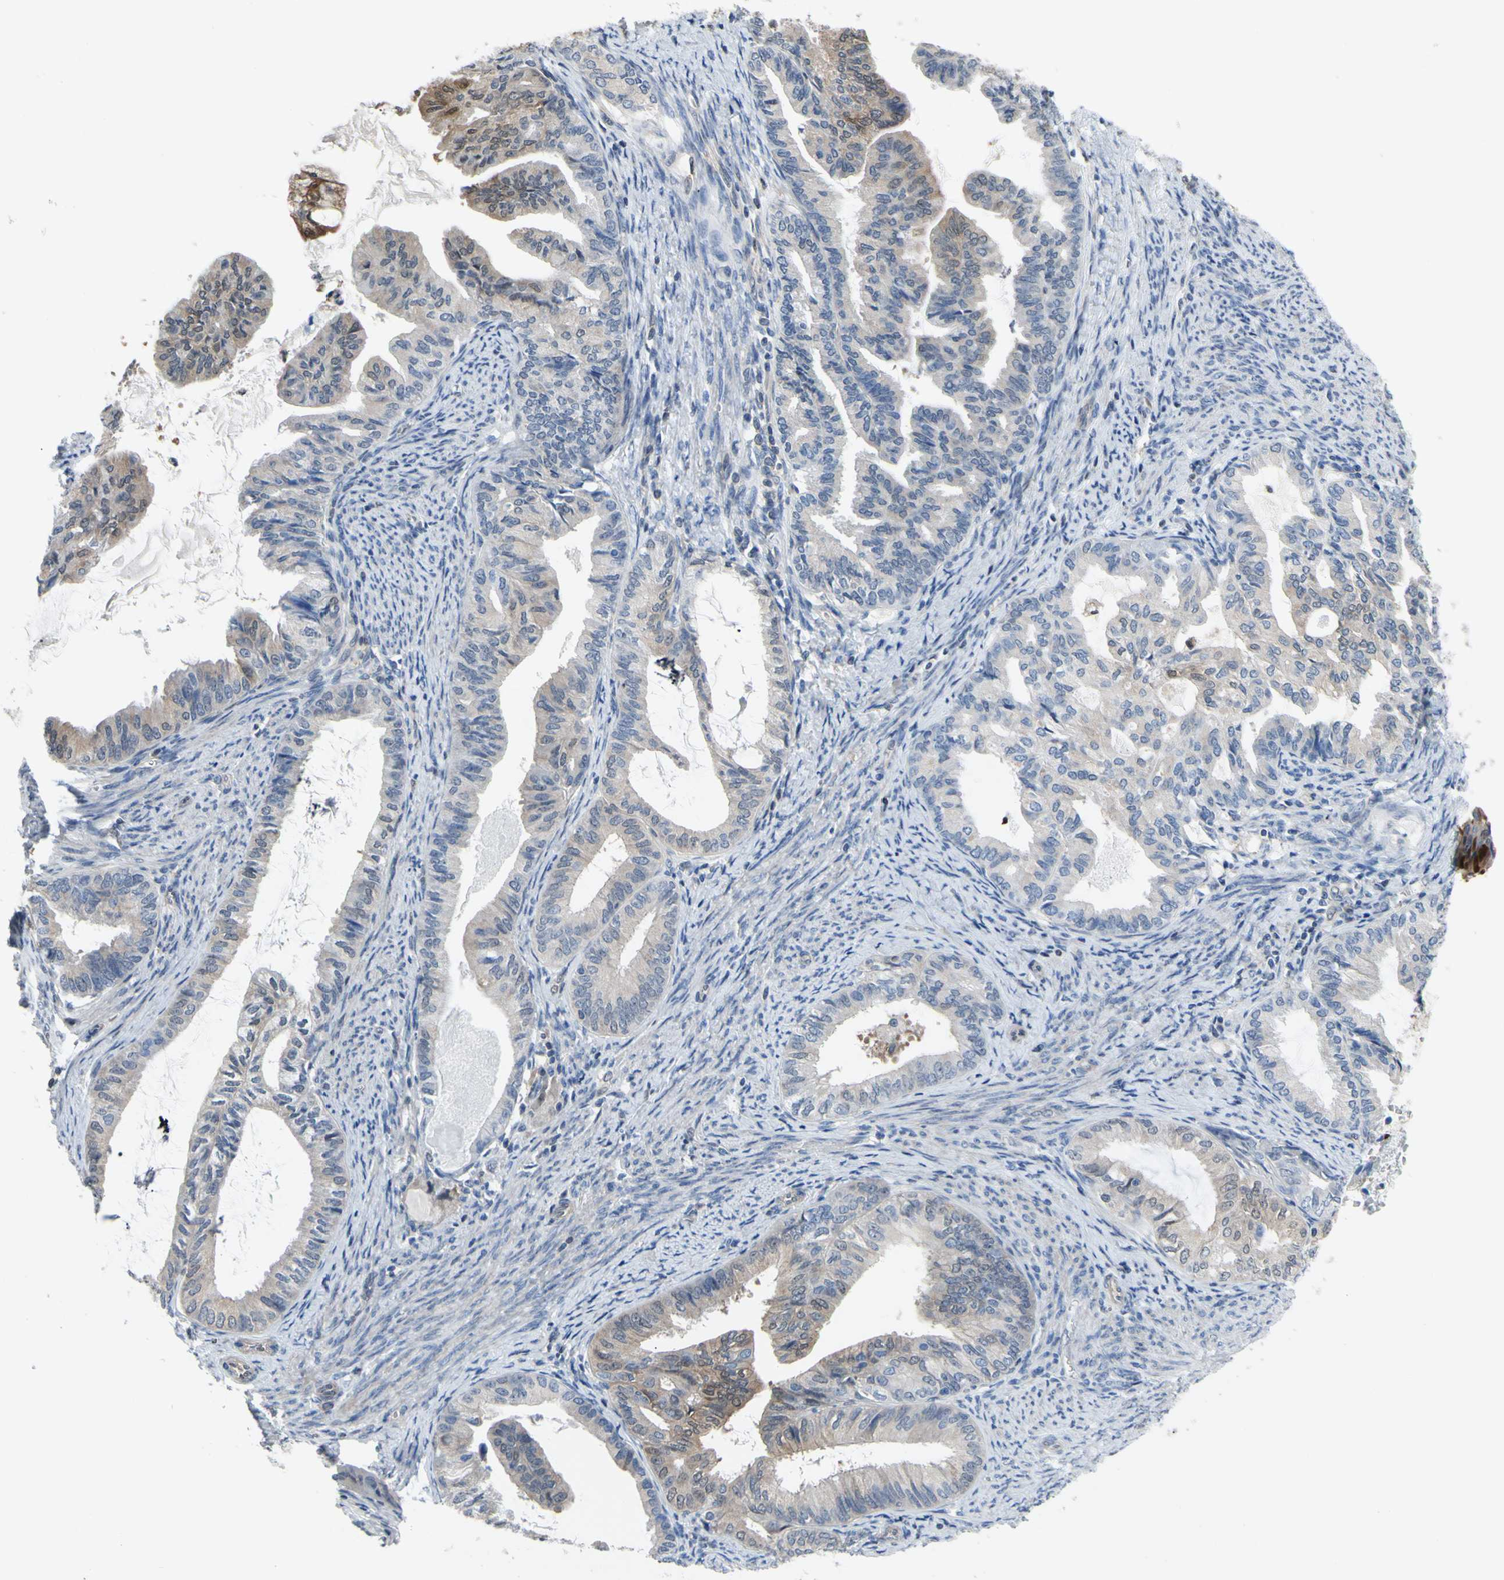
{"staining": {"intensity": "moderate", "quantity": "<25%", "location": "cytoplasmic/membranous"}, "tissue": "endometrial cancer", "cell_type": "Tumor cells", "image_type": "cancer", "snomed": [{"axis": "morphology", "description": "Adenocarcinoma, NOS"}, {"axis": "topography", "description": "Endometrium"}], "caption": "Immunohistochemical staining of endometrial adenocarcinoma shows low levels of moderate cytoplasmic/membranous positivity in approximately <25% of tumor cells.", "gene": "UPK3B", "patient": {"sex": "female", "age": 86}}